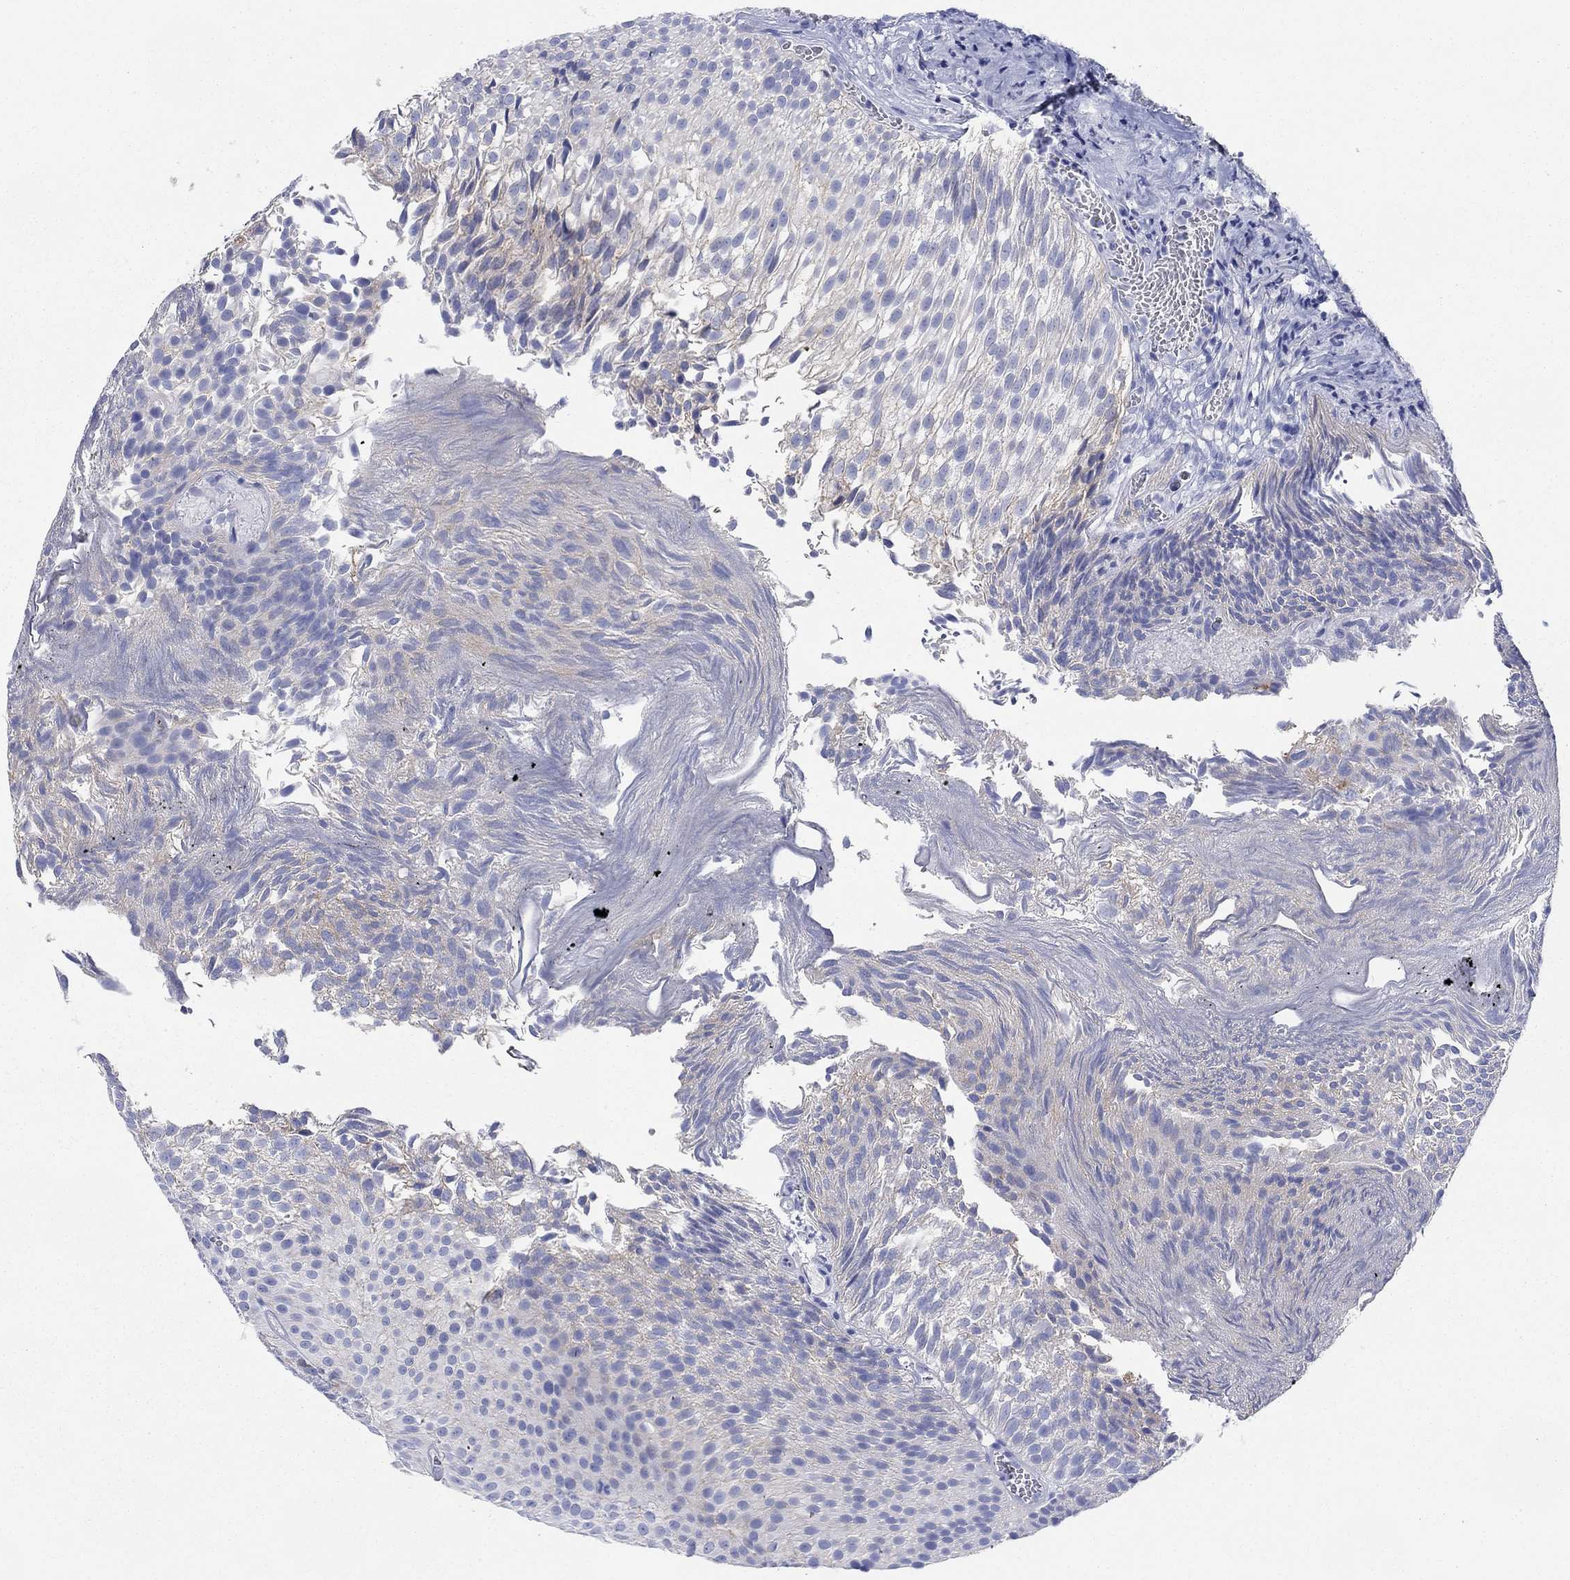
{"staining": {"intensity": "negative", "quantity": "none", "location": "none"}, "tissue": "urothelial cancer", "cell_type": "Tumor cells", "image_type": "cancer", "snomed": [{"axis": "morphology", "description": "Urothelial carcinoma, Low grade"}, {"axis": "topography", "description": "Urinary bladder"}], "caption": "Immunohistochemistry (IHC) image of neoplastic tissue: urothelial carcinoma (low-grade) stained with DAB exhibits no significant protein staining in tumor cells.", "gene": "ATP1B1", "patient": {"sex": "male", "age": 65}}